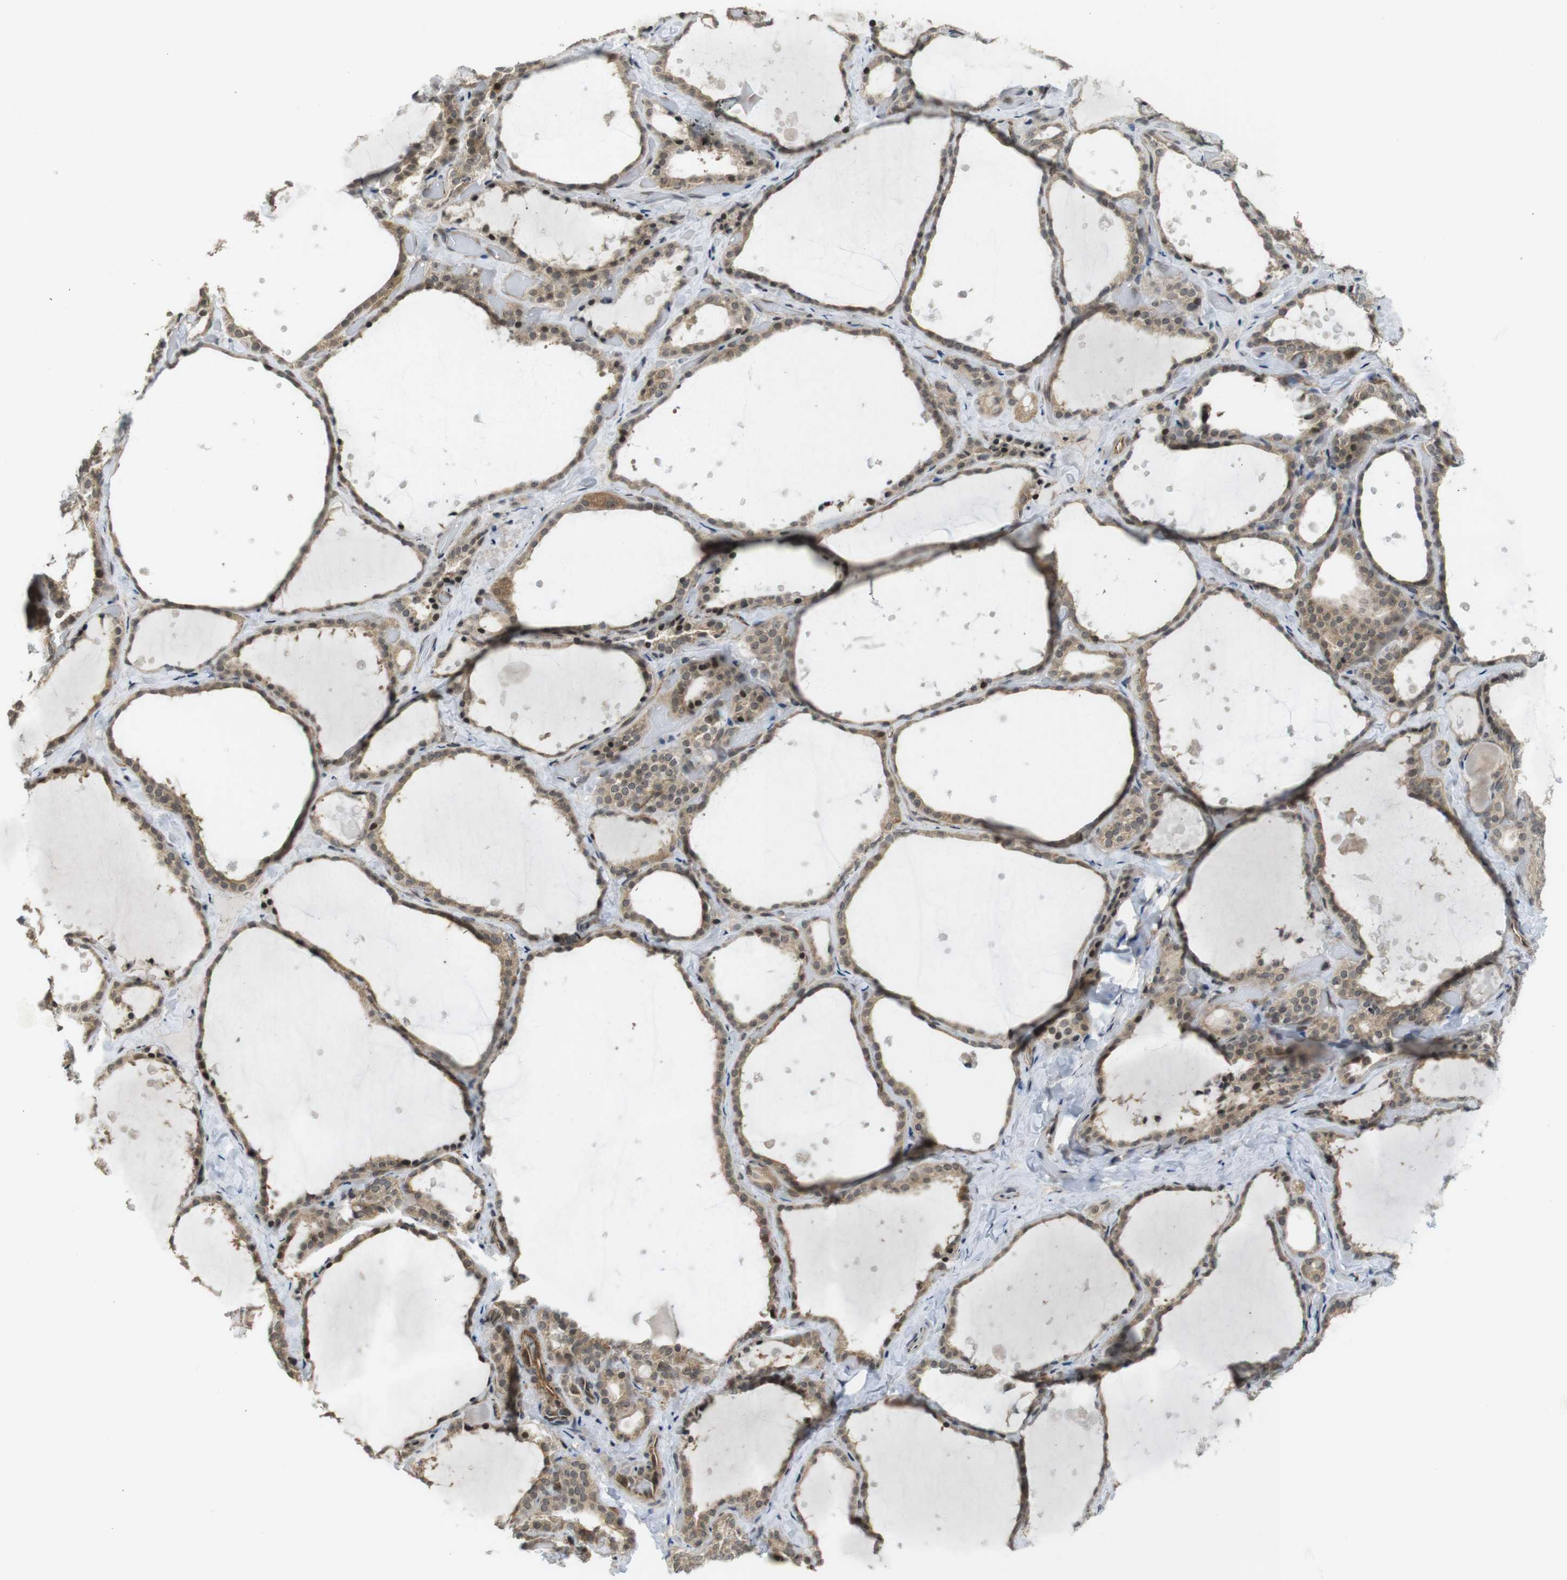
{"staining": {"intensity": "moderate", "quantity": ">75%", "location": "cytoplasmic/membranous"}, "tissue": "thyroid gland", "cell_type": "Glandular cells", "image_type": "normal", "snomed": [{"axis": "morphology", "description": "Normal tissue, NOS"}, {"axis": "topography", "description": "Thyroid gland"}], "caption": "This is a micrograph of IHC staining of unremarkable thyroid gland, which shows moderate positivity in the cytoplasmic/membranous of glandular cells.", "gene": "CC2D1A", "patient": {"sex": "female", "age": 44}}